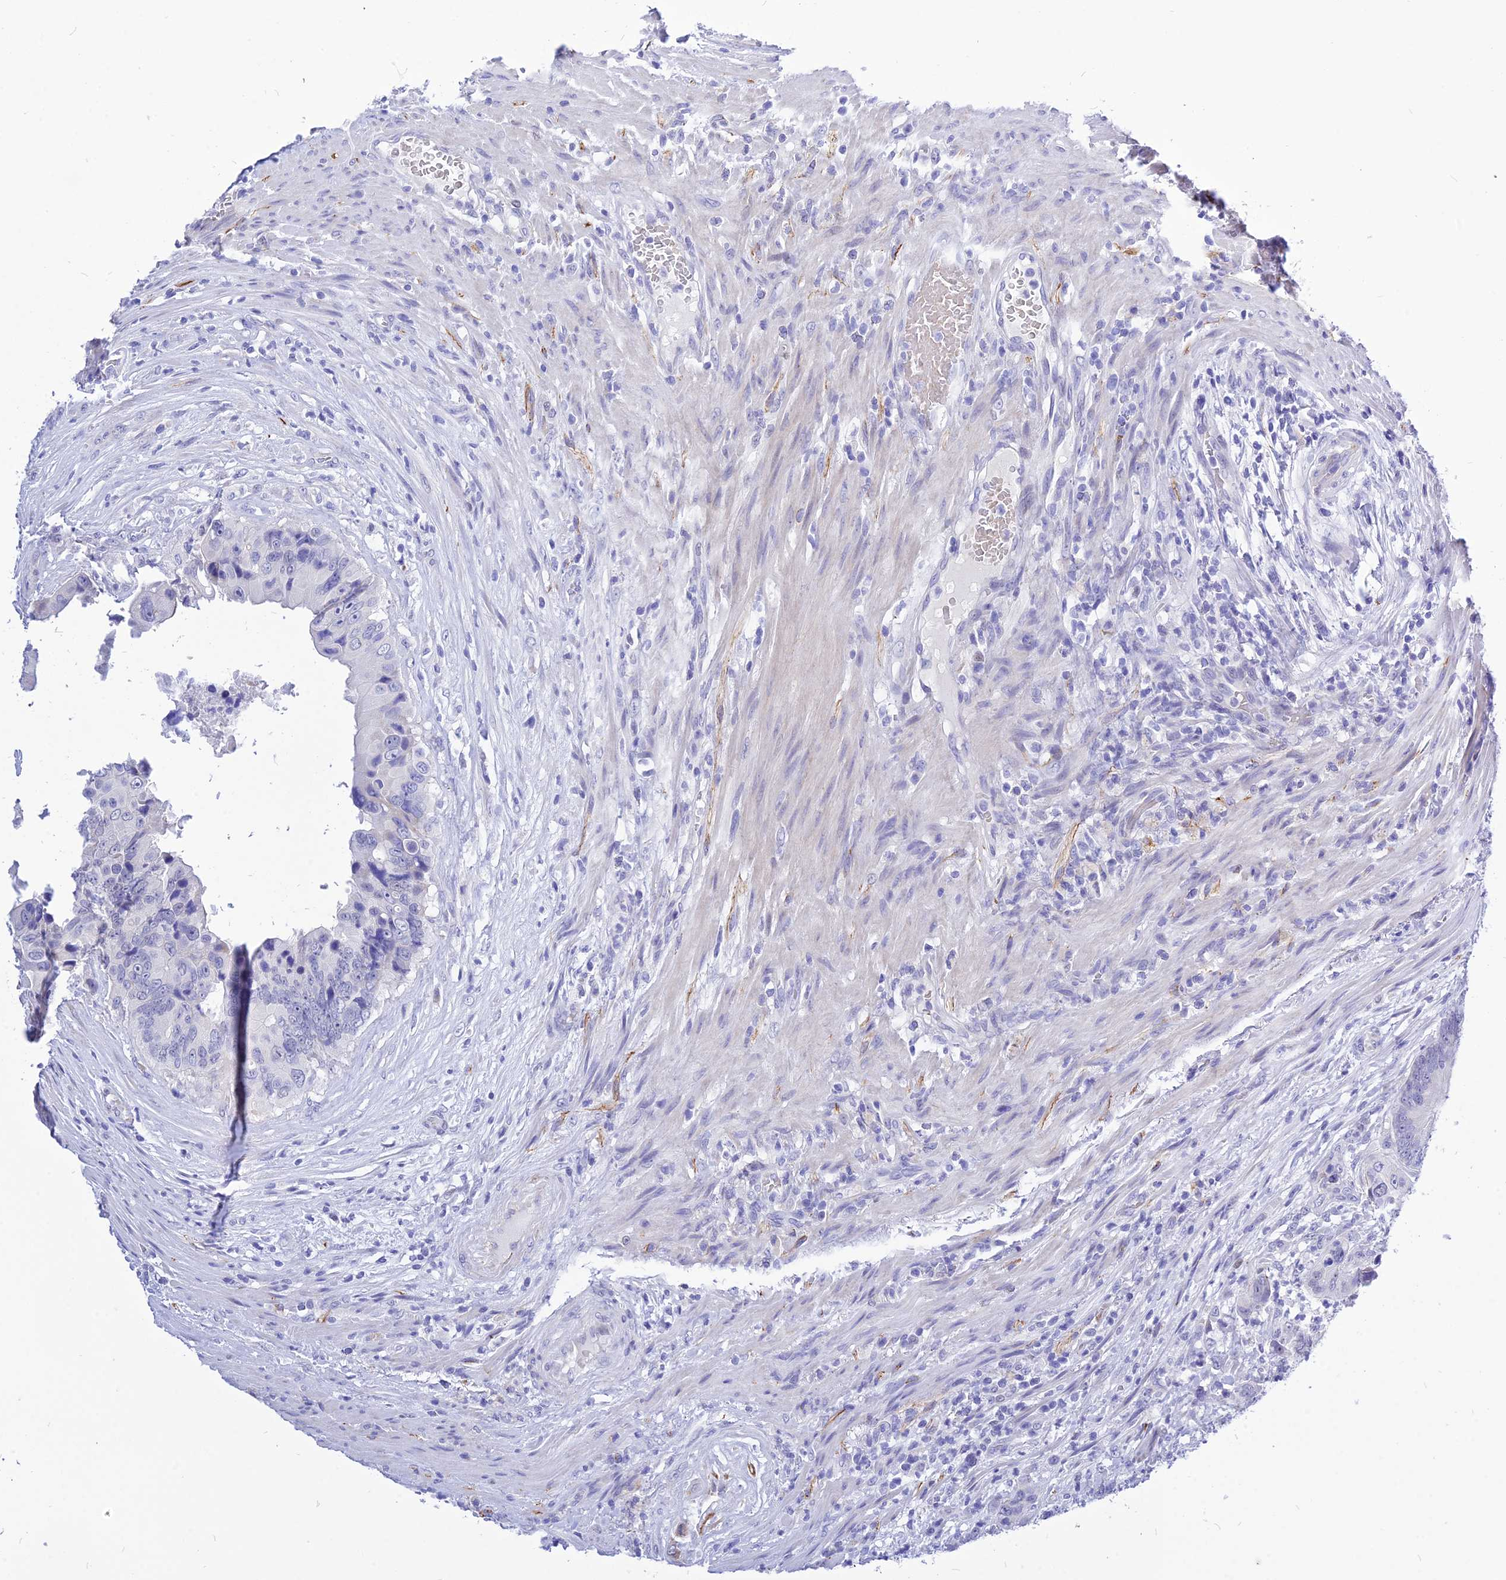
{"staining": {"intensity": "negative", "quantity": "none", "location": "none"}, "tissue": "colorectal cancer", "cell_type": "Tumor cells", "image_type": "cancer", "snomed": [{"axis": "morphology", "description": "Adenocarcinoma, NOS"}, {"axis": "topography", "description": "Colon"}], "caption": "The immunohistochemistry image has no significant positivity in tumor cells of adenocarcinoma (colorectal) tissue.", "gene": "DEFB107A", "patient": {"sex": "male", "age": 84}}